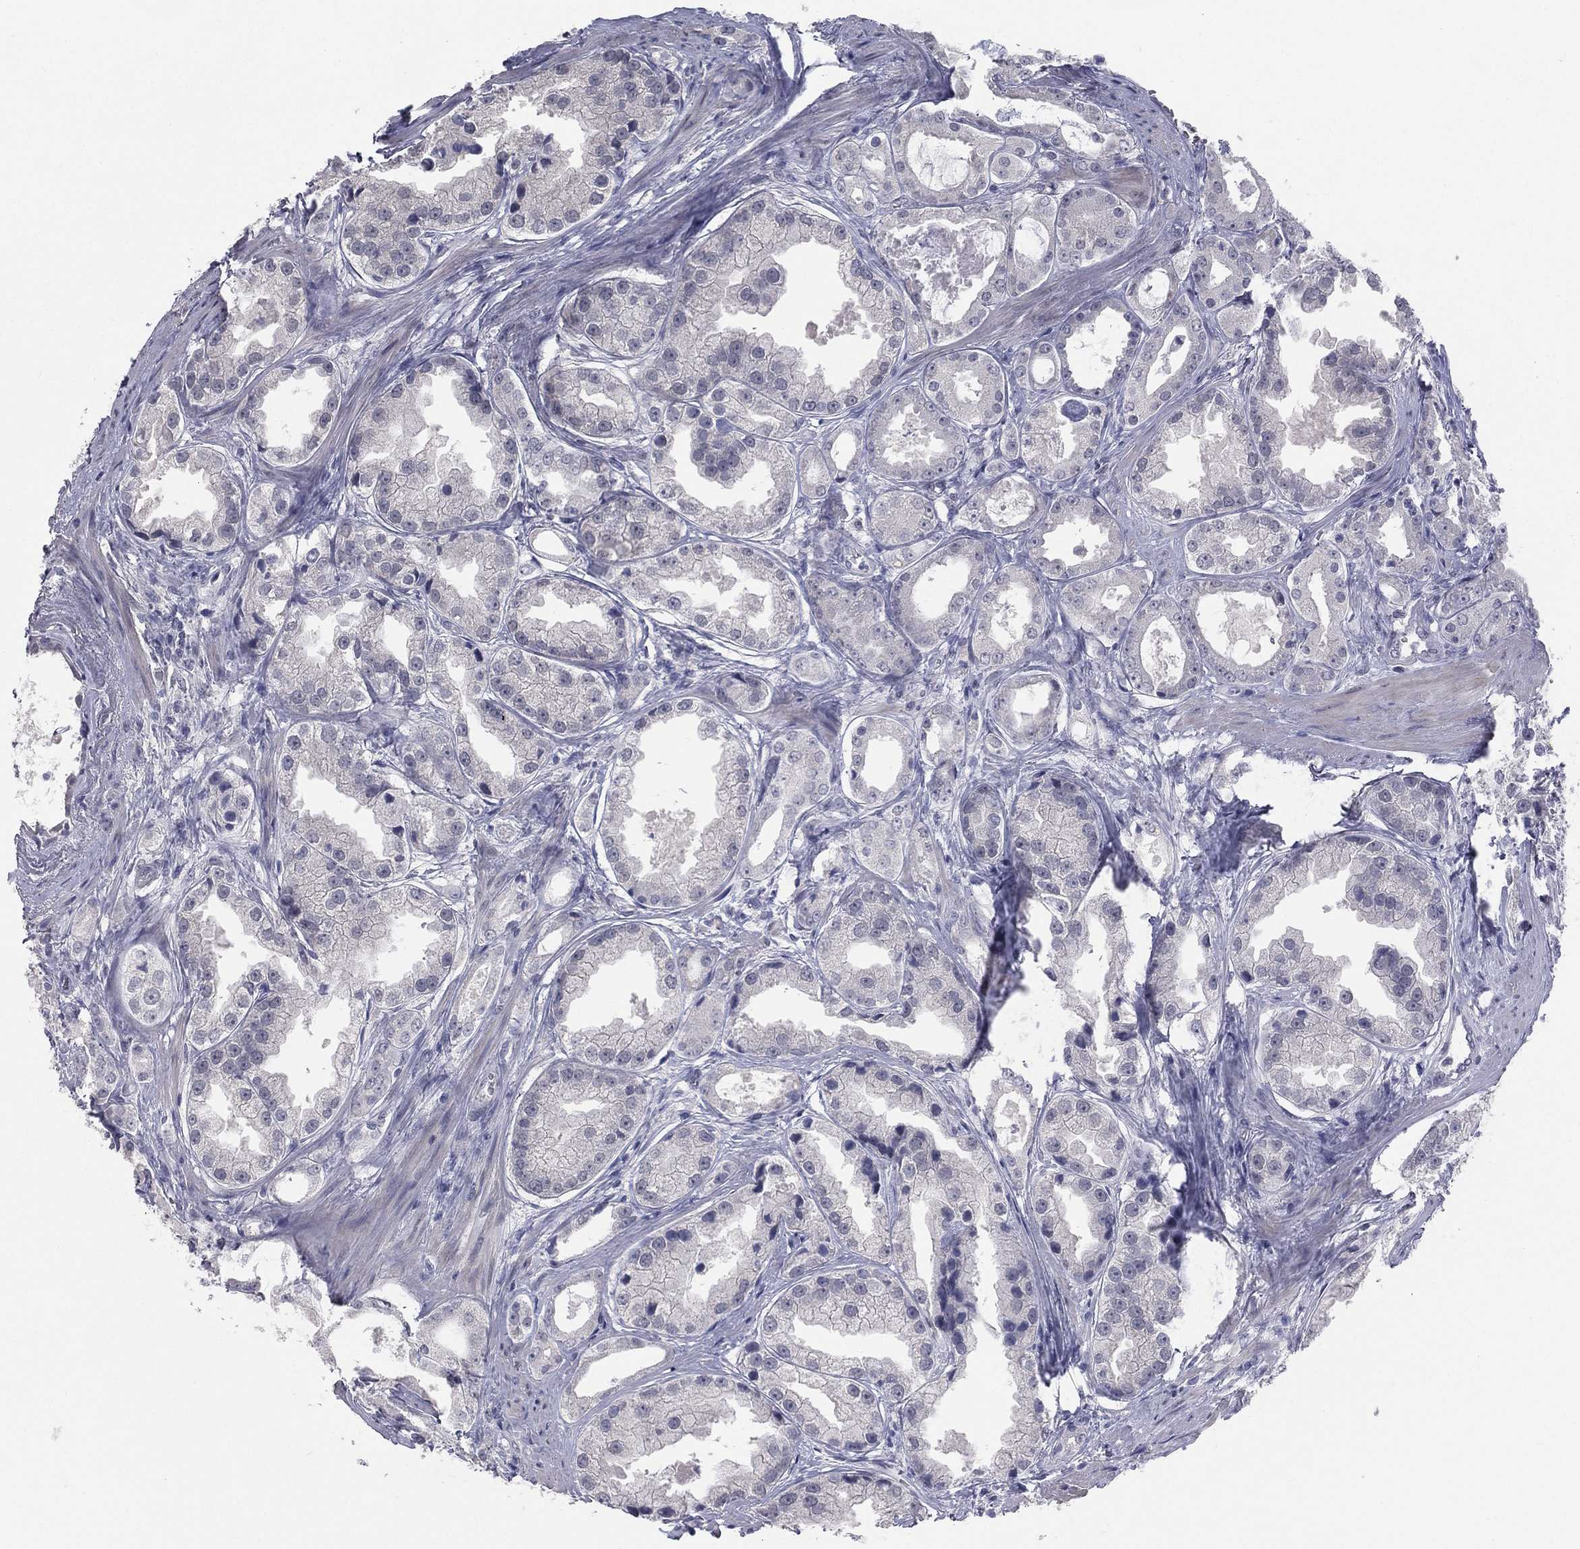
{"staining": {"intensity": "negative", "quantity": "none", "location": "none"}, "tissue": "prostate cancer", "cell_type": "Tumor cells", "image_type": "cancer", "snomed": [{"axis": "morphology", "description": "Adenocarcinoma, NOS"}, {"axis": "topography", "description": "Prostate"}], "caption": "Immunohistochemistry (IHC) of prostate cancer (adenocarcinoma) demonstrates no expression in tumor cells.", "gene": "DMKN", "patient": {"sex": "male", "age": 61}}